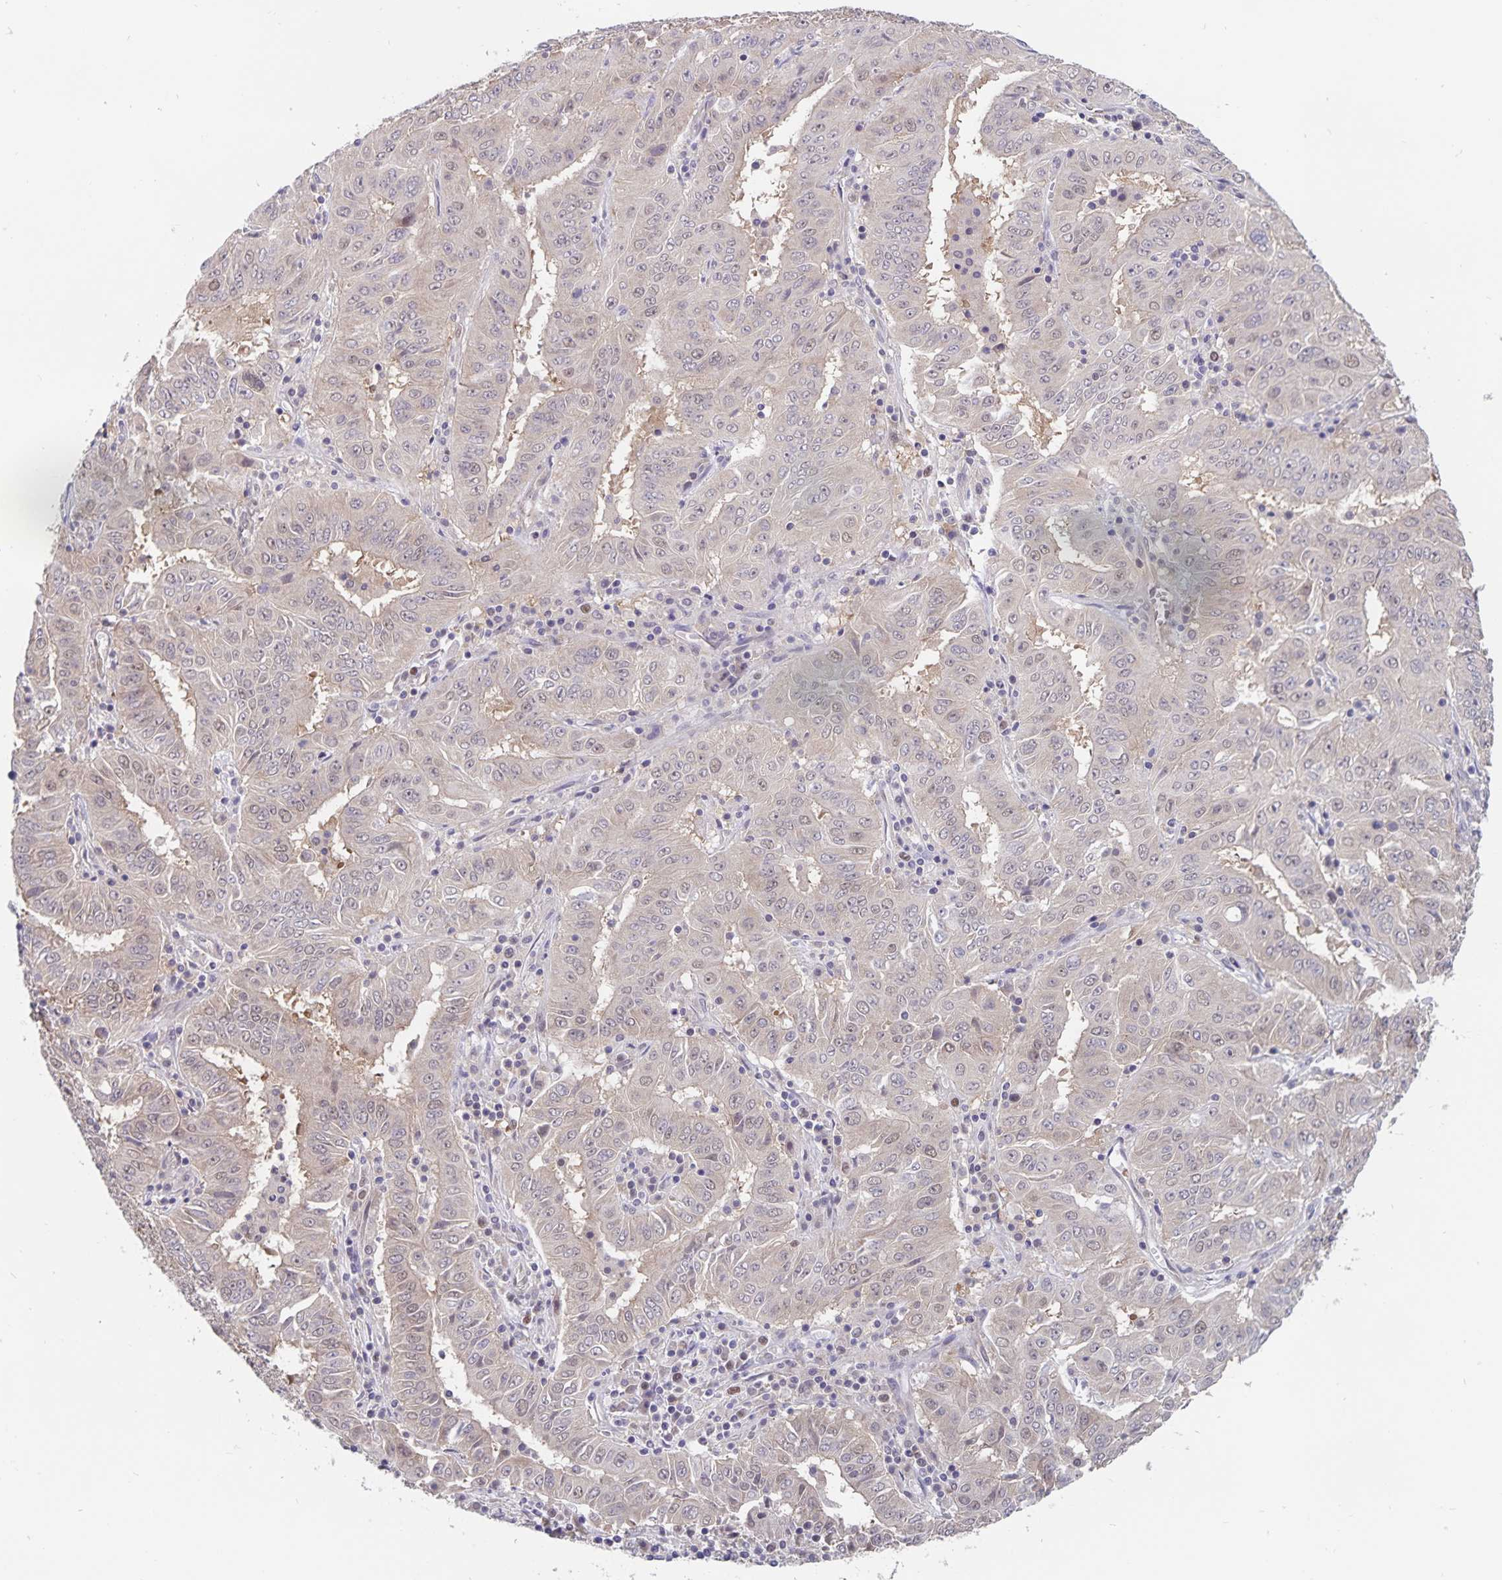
{"staining": {"intensity": "weak", "quantity": "<25%", "location": "nuclear"}, "tissue": "pancreatic cancer", "cell_type": "Tumor cells", "image_type": "cancer", "snomed": [{"axis": "morphology", "description": "Adenocarcinoma, NOS"}, {"axis": "topography", "description": "Pancreas"}], "caption": "Micrograph shows no significant protein expression in tumor cells of pancreatic cancer.", "gene": "BAG6", "patient": {"sex": "male", "age": 63}}